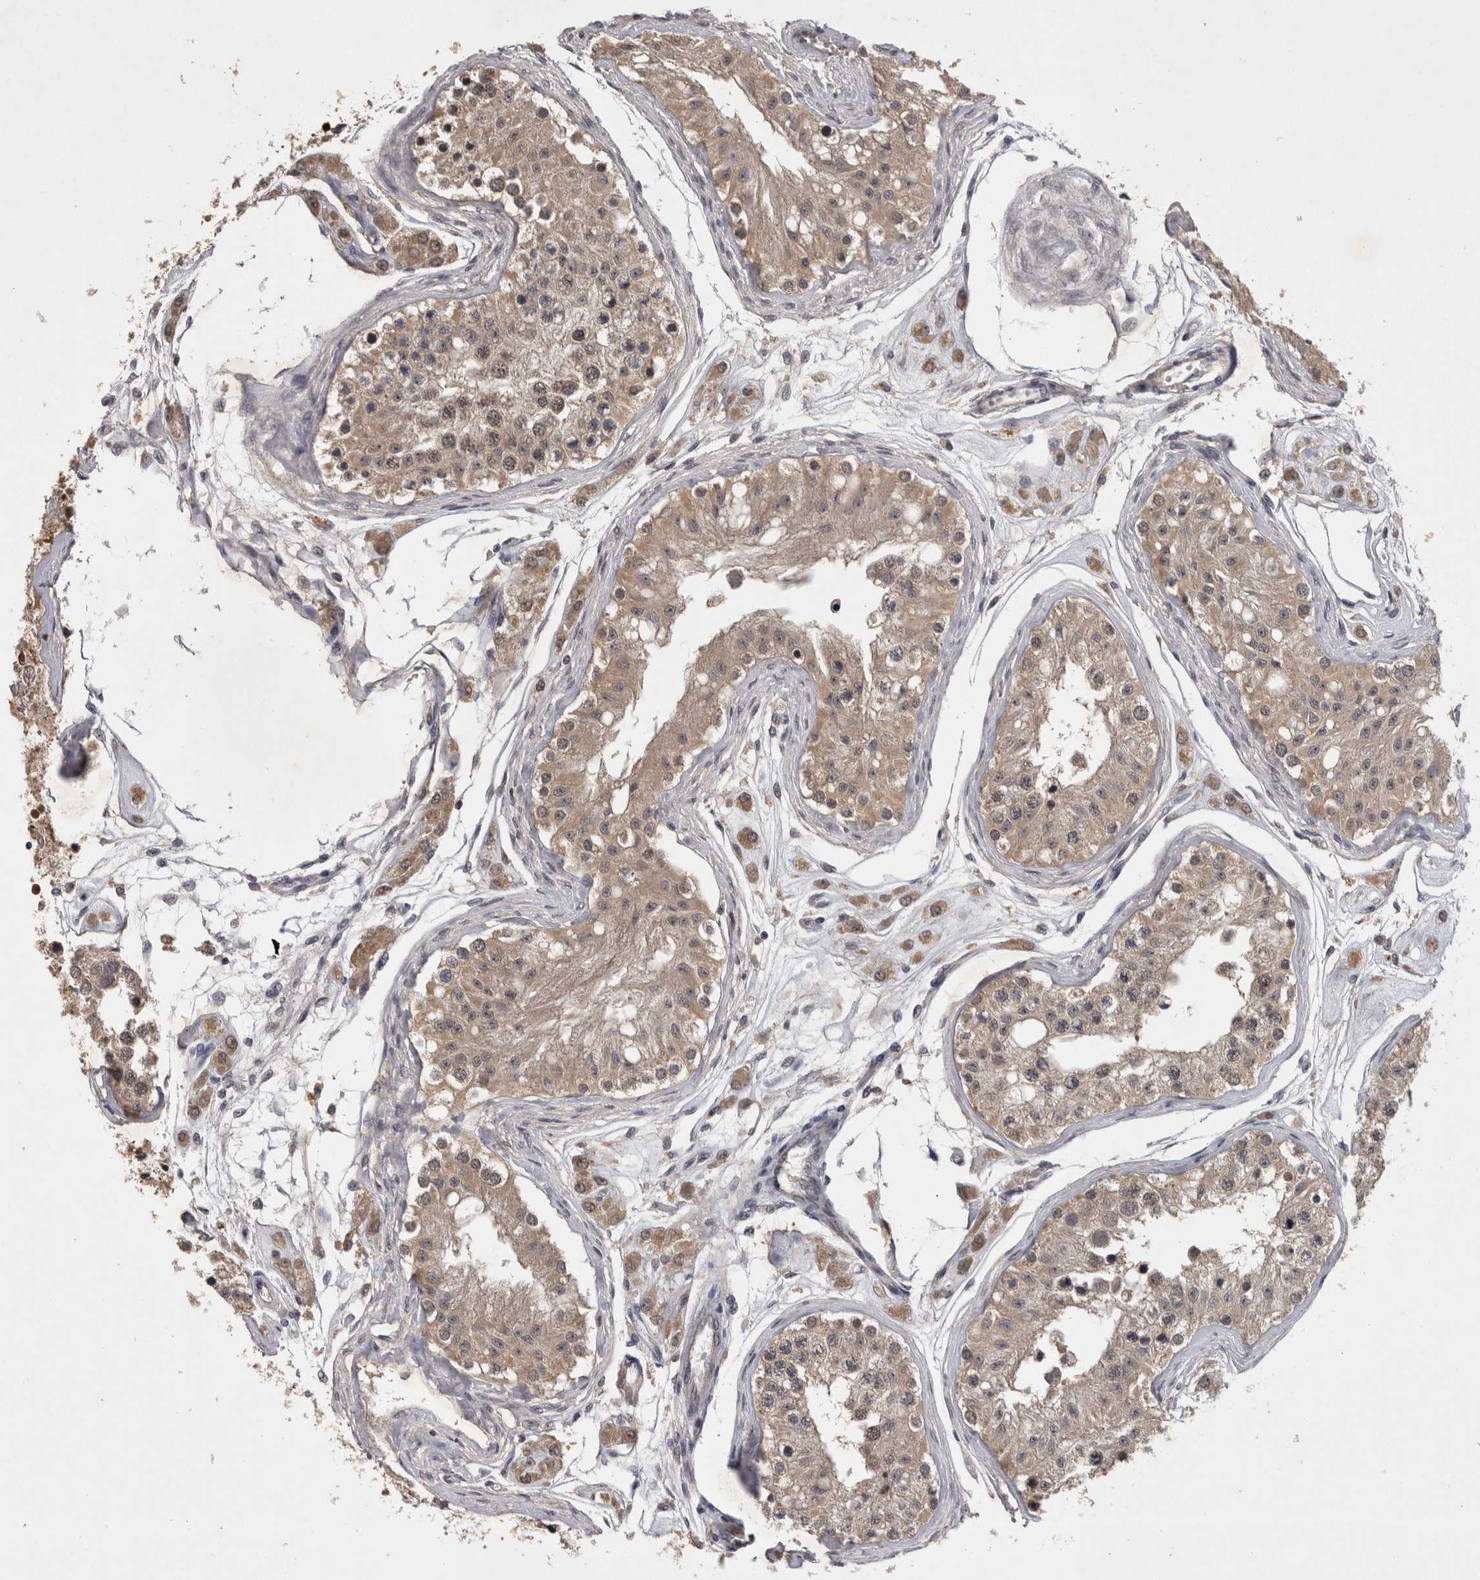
{"staining": {"intensity": "moderate", "quantity": ">75%", "location": "cytoplasmic/membranous,nuclear"}, "tissue": "testis", "cell_type": "Cells in seminiferous ducts", "image_type": "normal", "snomed": [{"axis": "morphology", "description": "Normal tissue, NOS"}, {"axis": "morphology", "description": "Adenocarcinoma, metastatic, NOS"}, {"axis": "topography", "description": "Testis"}], "caption": "Cells in seminiferous ducts reveal medium levels of moderate cytoplasmic/membranous,nuclear staining in approximately >75% of cells in normal testis.", "gene": "ZNF114", "patient": {"sex": "male", "age": 26}}